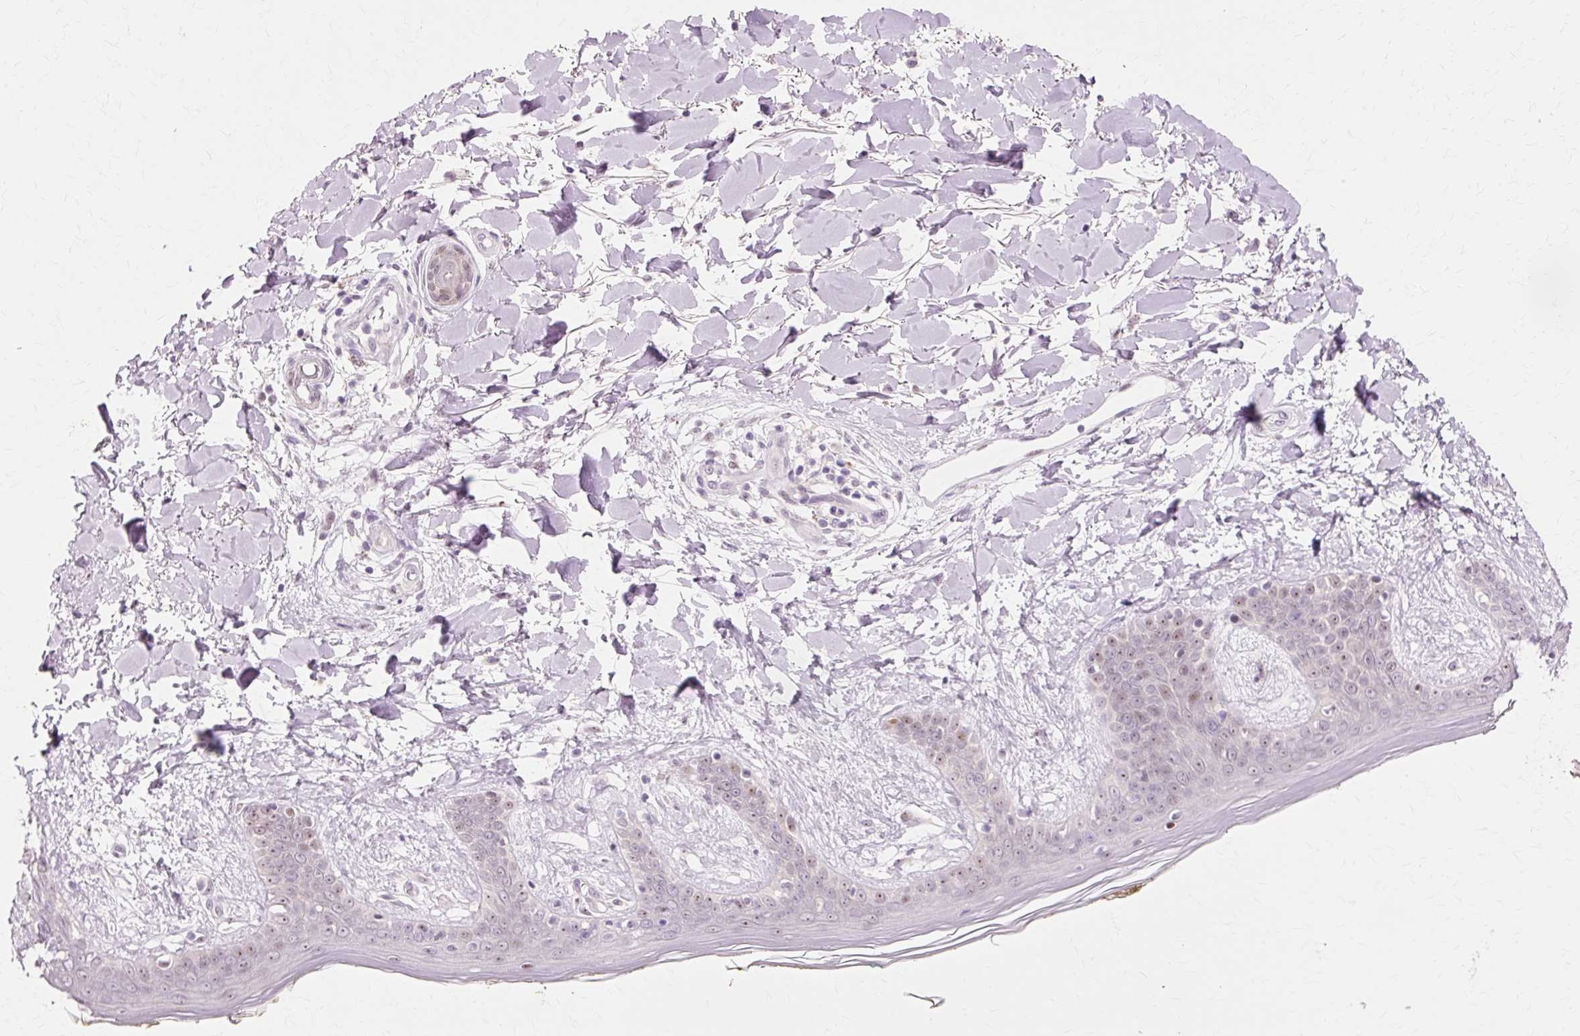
{"staining": {"intensity": "weak", "quantity": "<25%", "location": "nuclear"}, "tissue": "skin", "cell_type": "Fibroblasts", "image_type": "normal", "snomed": [{"axis": "morphology", "description": "Normal tissue, NOS"}, {"axis": "topography", "description": "Skin"}], "caption": "Fibroblasts show no significant protein positivity in benign skin. (DAB IHC visualized using brightfield microscopy, high magnification).", "gene": "MACROD2", "patient": {"sex": "female", "age": 34}}